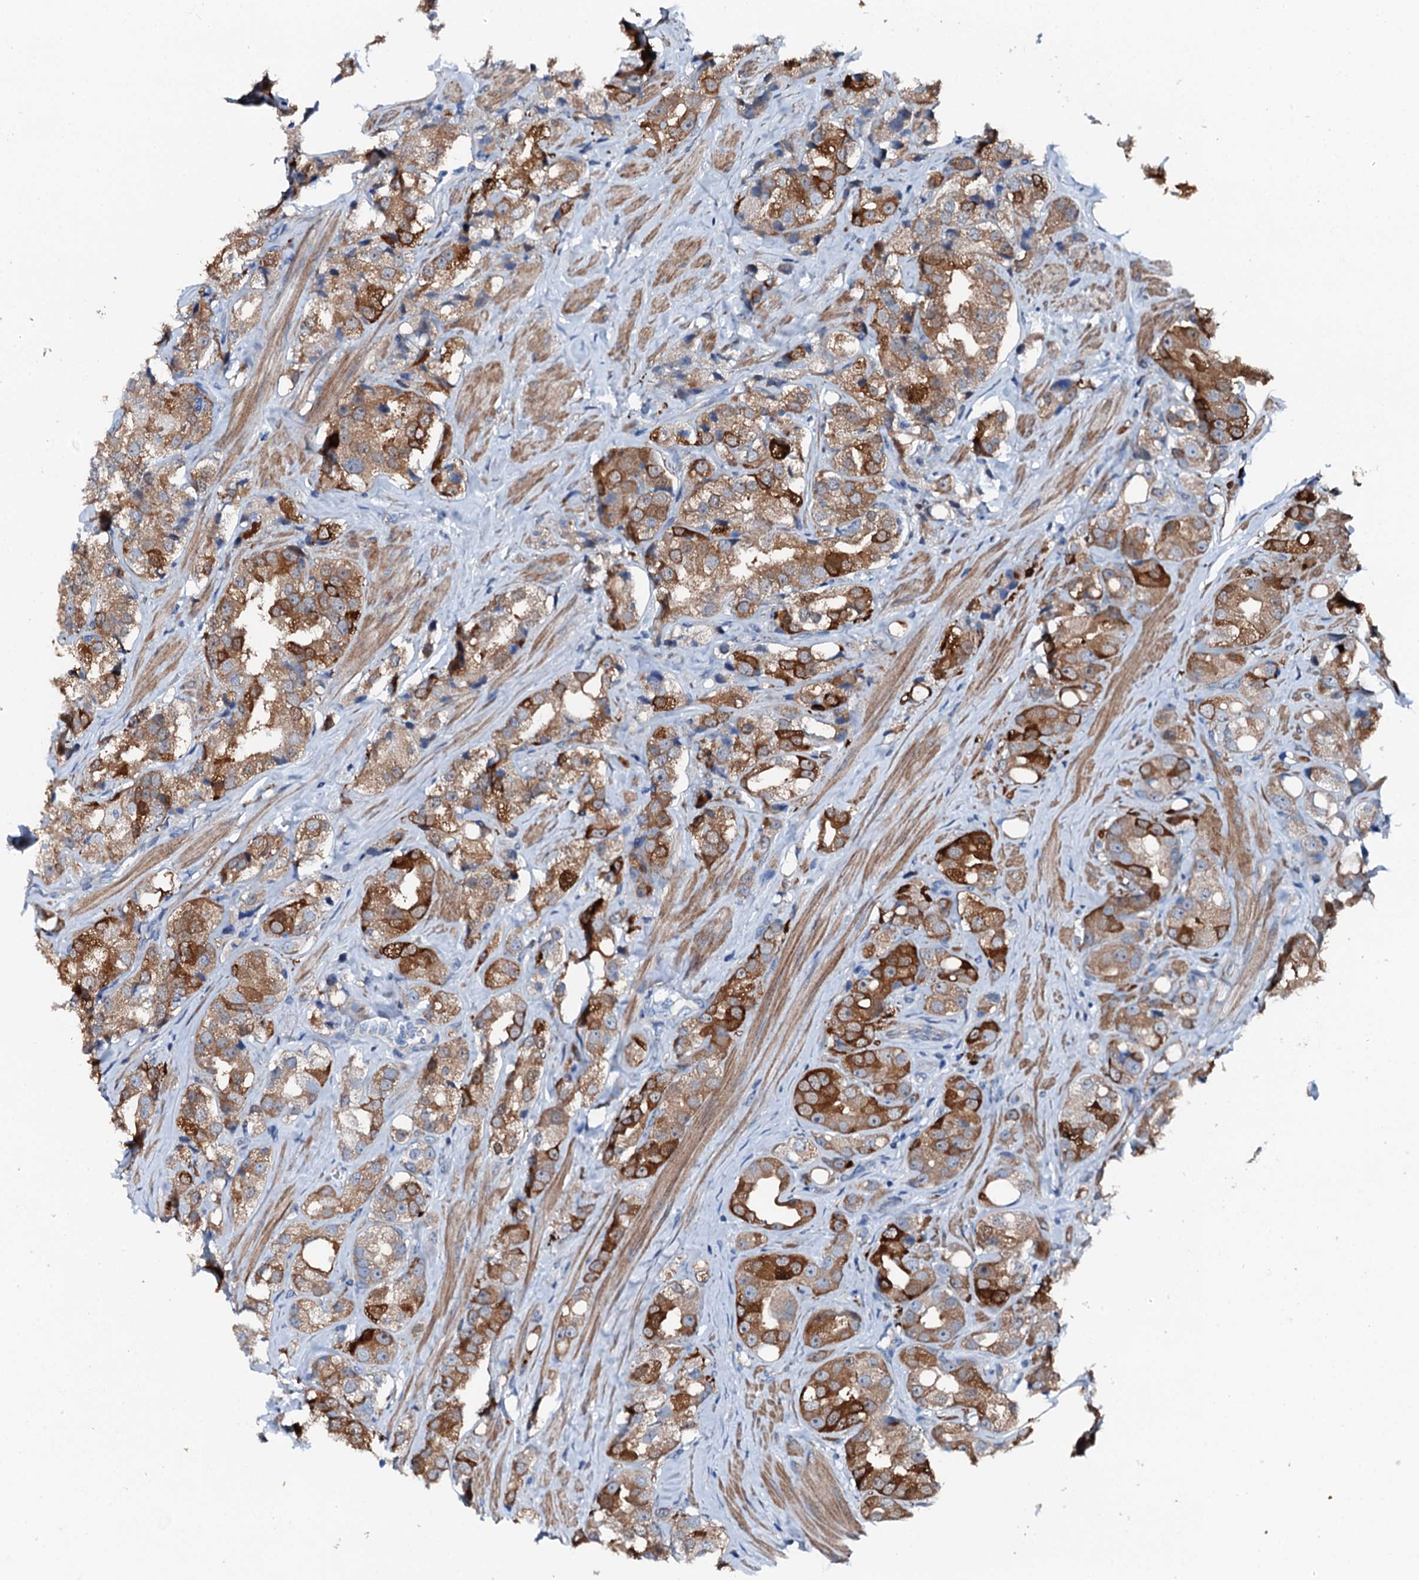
{"staining": {"intensity": "strong", "quantity": ">75%", "location": "cytoplasmic/membranous"}, "tissue": "prostate cancer", "cell_type": "Tumor cells", "image_type": "cancer", "snomed": [{"axis": "morphology", "description": "Adenocarcinoma, NOS"}, {"axis": "topography", "description": "Prostate"}], "caption": "This micrograph demonstrates IHC staining of prostate adenocarcinoma, with high strong cytoplasmic/membranous staining in about >75% of tumor cells.", "gene": "GFOD2", "patient": {"sex": "male", "age": 79}}